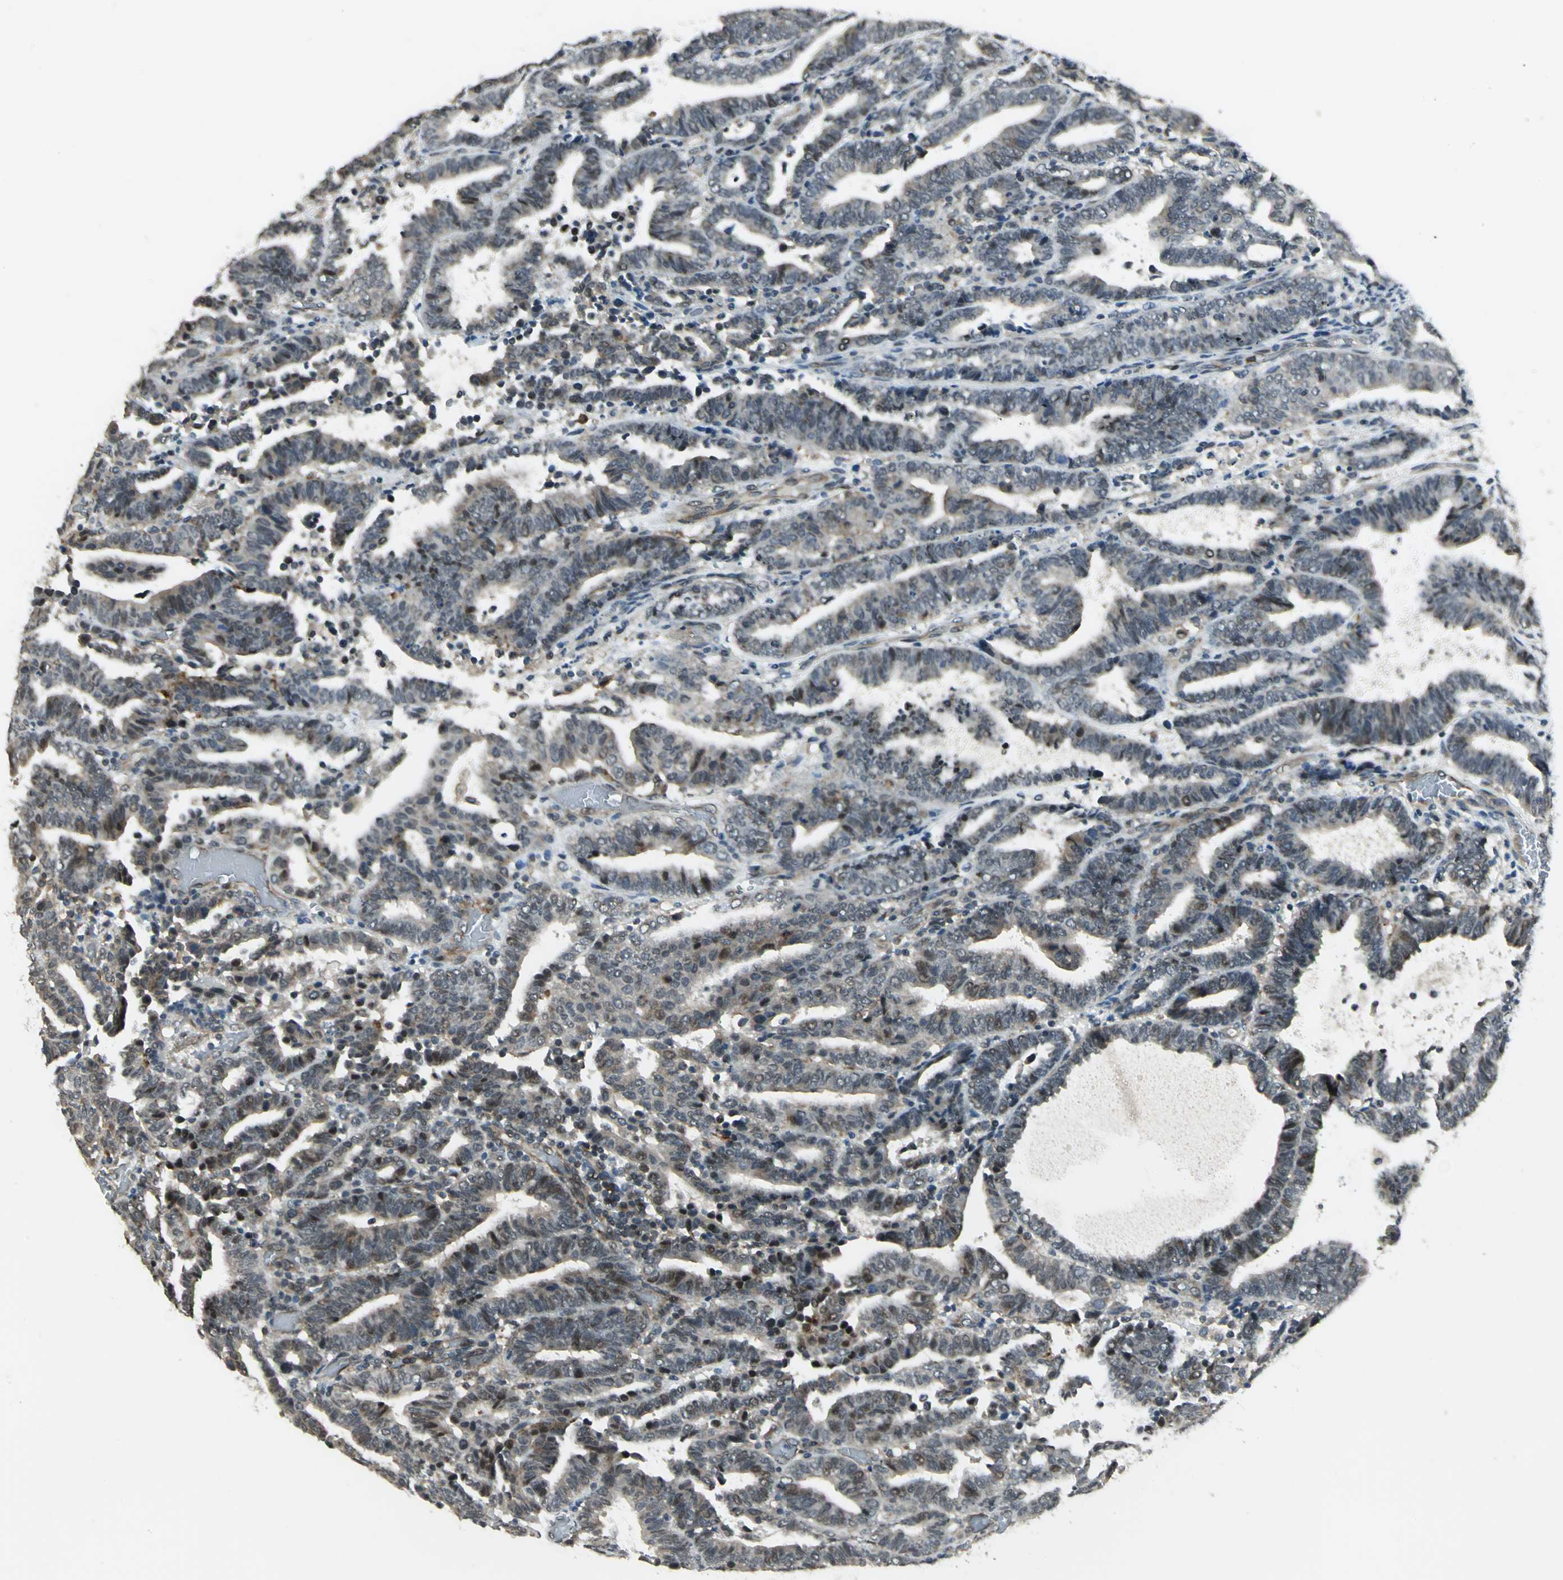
{"staining": {"intensity": "weak", "quantity": "25%-75%", "location": "cytoplasmic/membranous,nuclear"}, "tissue": "endometrial cancer", "cell_type": "Tumor cells", "image_type": "cancer", "snomed": [{"axis": "morphology", "description": "Adenocarcinoma, NOS"}, {"axis": "topography", "description": "Uterus"}], "caption": "Human adenocarcinoma (endometrial) stained for a protein (brown) exhibits weak cytoplasmic/membranous and nuclear positive staining in approximately 25%-75% of tumor cells.", "gene": "PLAGL2", "patient": {"sex": "female", "age": 83}}